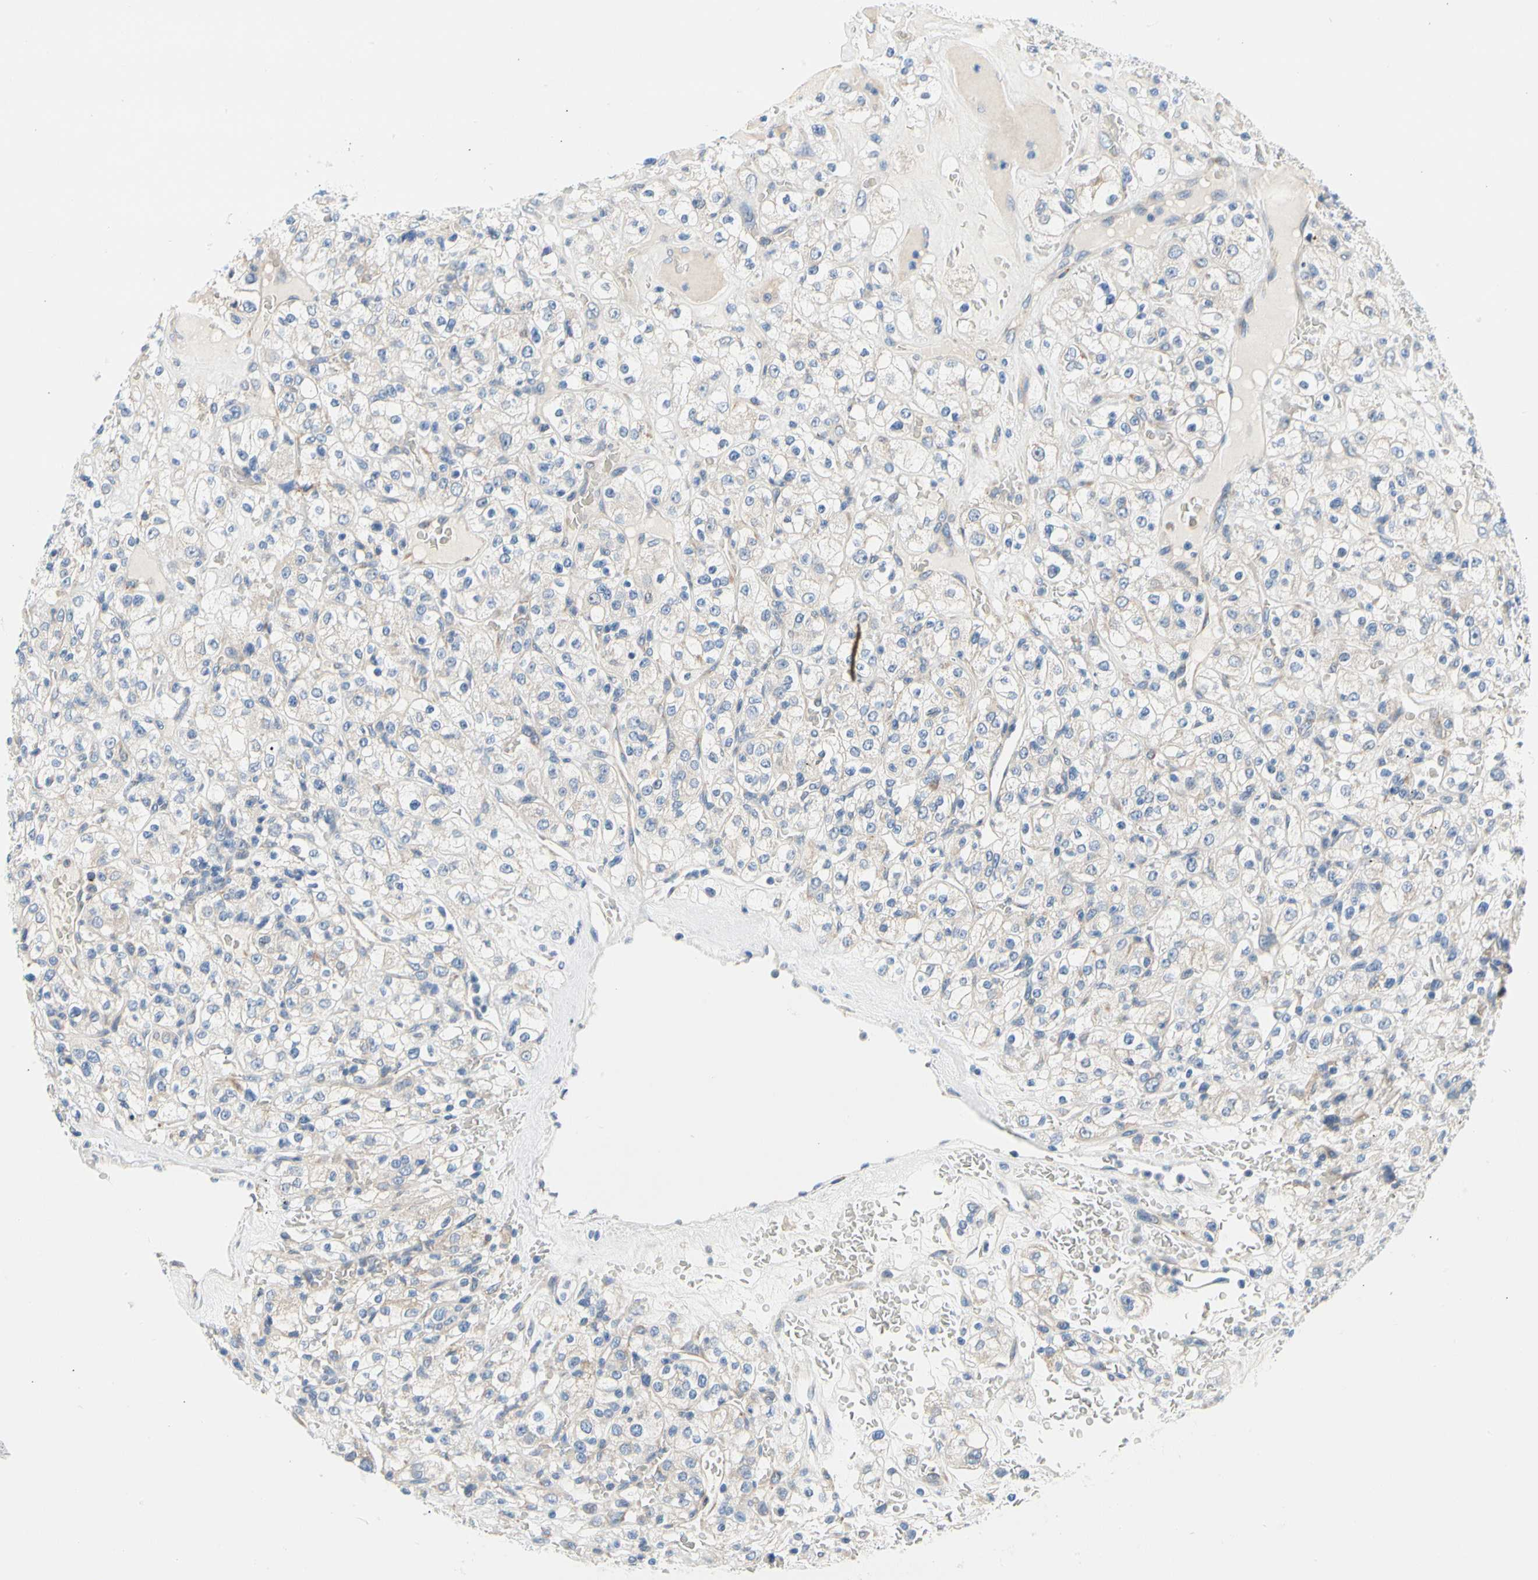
{"staining": {"intensity": "negative", "quantity": "none", "location": "none"}, "tissue": "renal cancer", "cell_type": "Tumor cells", "image_type": "cancer", "snomed": [{"axis": "morphology", "description": "Normal tissue, NOS"}, {"axis": "morphology", "description": "Adenocarcinoma, NOS"}, {"axis": "topography", "description": "Kidney"}], "caption": "Immunohistochemistry photomicrograph of human adenocarcinoma (renal) stained for a protein (brown), which exhibits no positivity in tumor cells.", "gene": "STXBP1", "patient": {"sex": "female", "age": 72}}